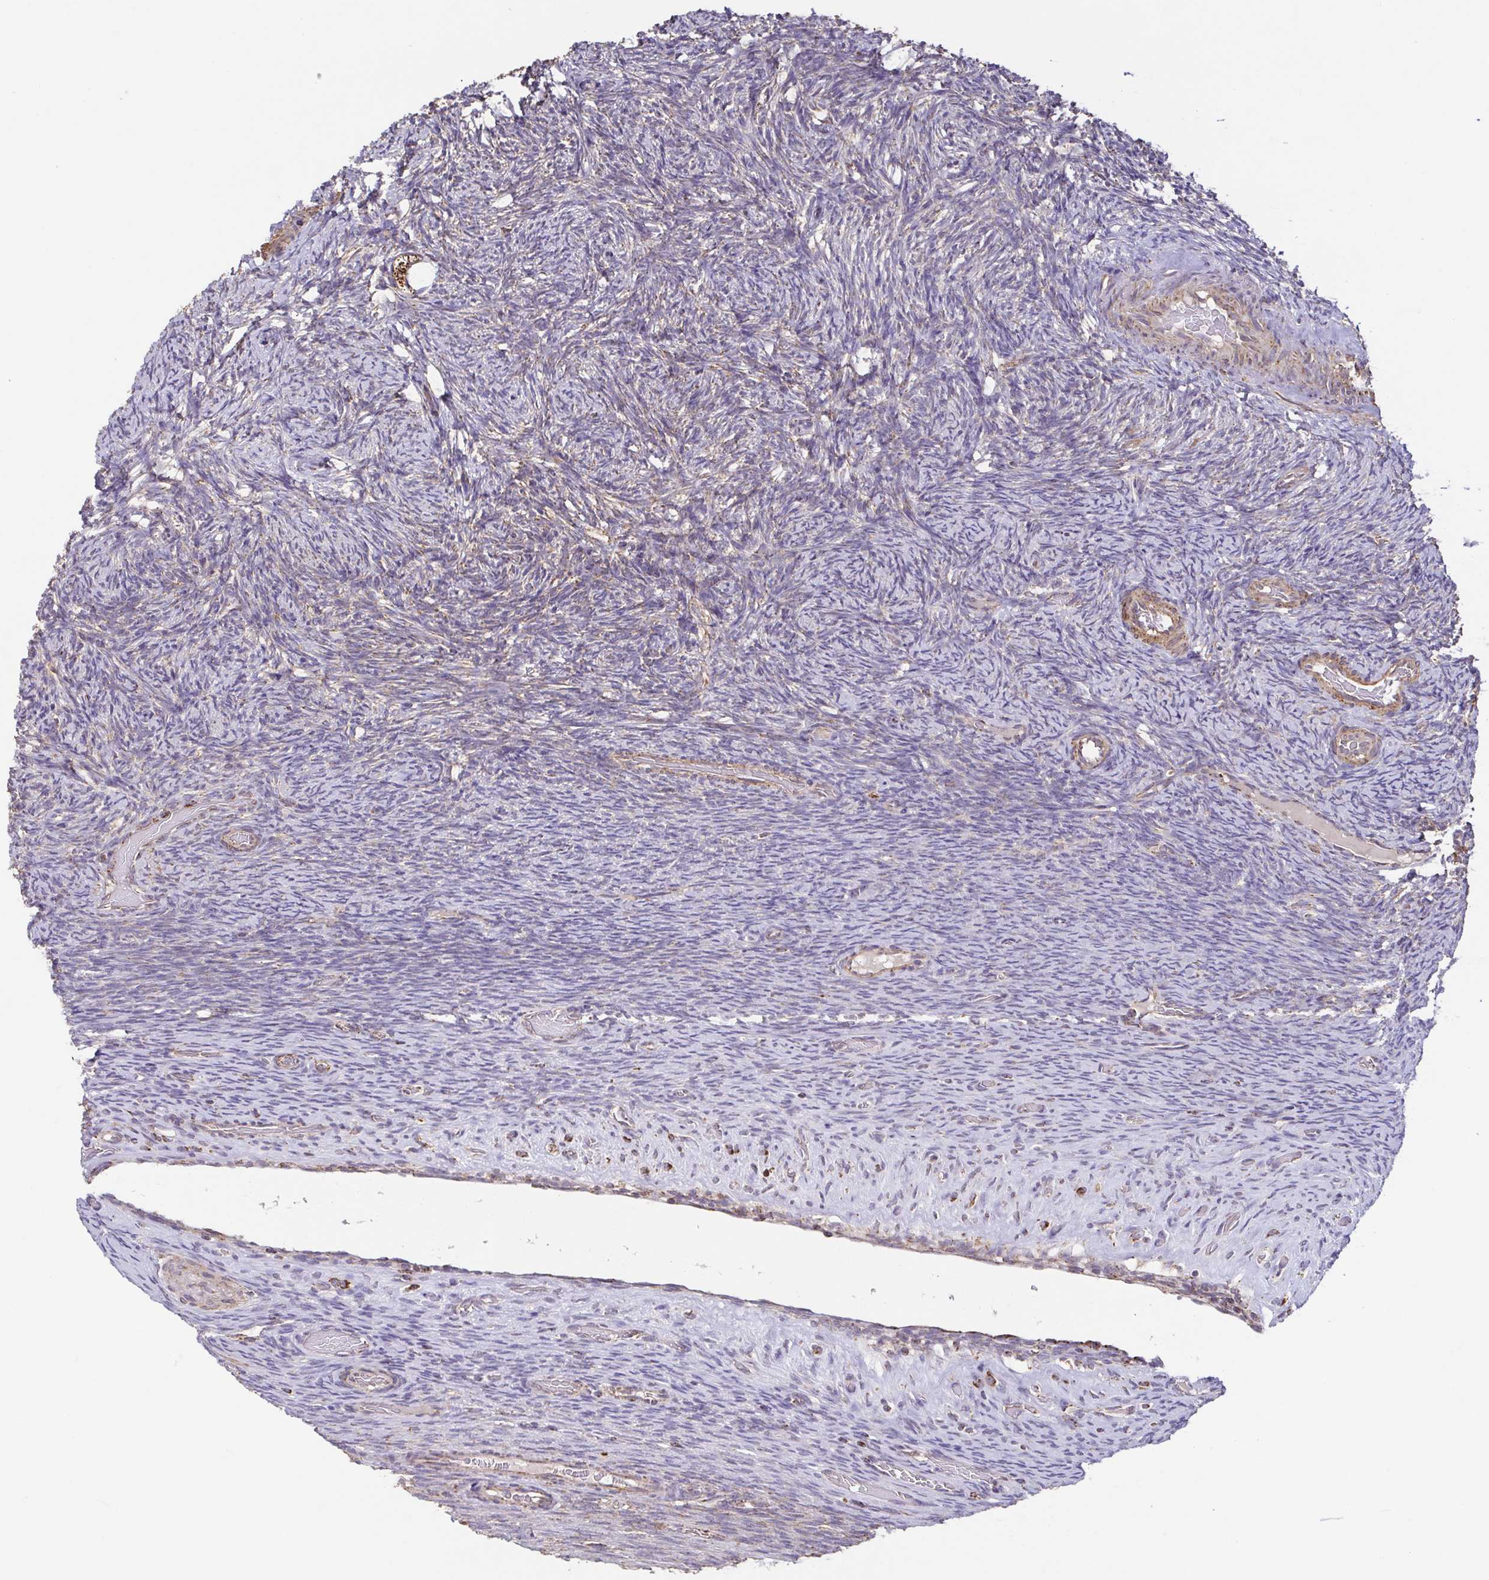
{"staining": {"intensity": "strong", "quantity": "25%-75%", "location": "cytoplasmic/membranous"}, "tissue": "ovary", "cell_type": "Follicle cells", "image_type": "normal", "snomed": [{"axis": "morphology", "description": "Normal tissue, NOS"}, {"axis": "topography", "description": "Ovary"}], "caption": "Immunohistochemistry staining of normal ovary, which displays high levels of strong cytoplasmic/membranous positivity in about 25%-75% of follicle cells indicating strong cytoplasmic/membranous protein staining. The staining was performed using DAB (brown) for protein detection and nuclei were counterstained in hematoxylin (blue).", "gene": "DIP2B", "patient": {"sex": "female", "age": 34}}